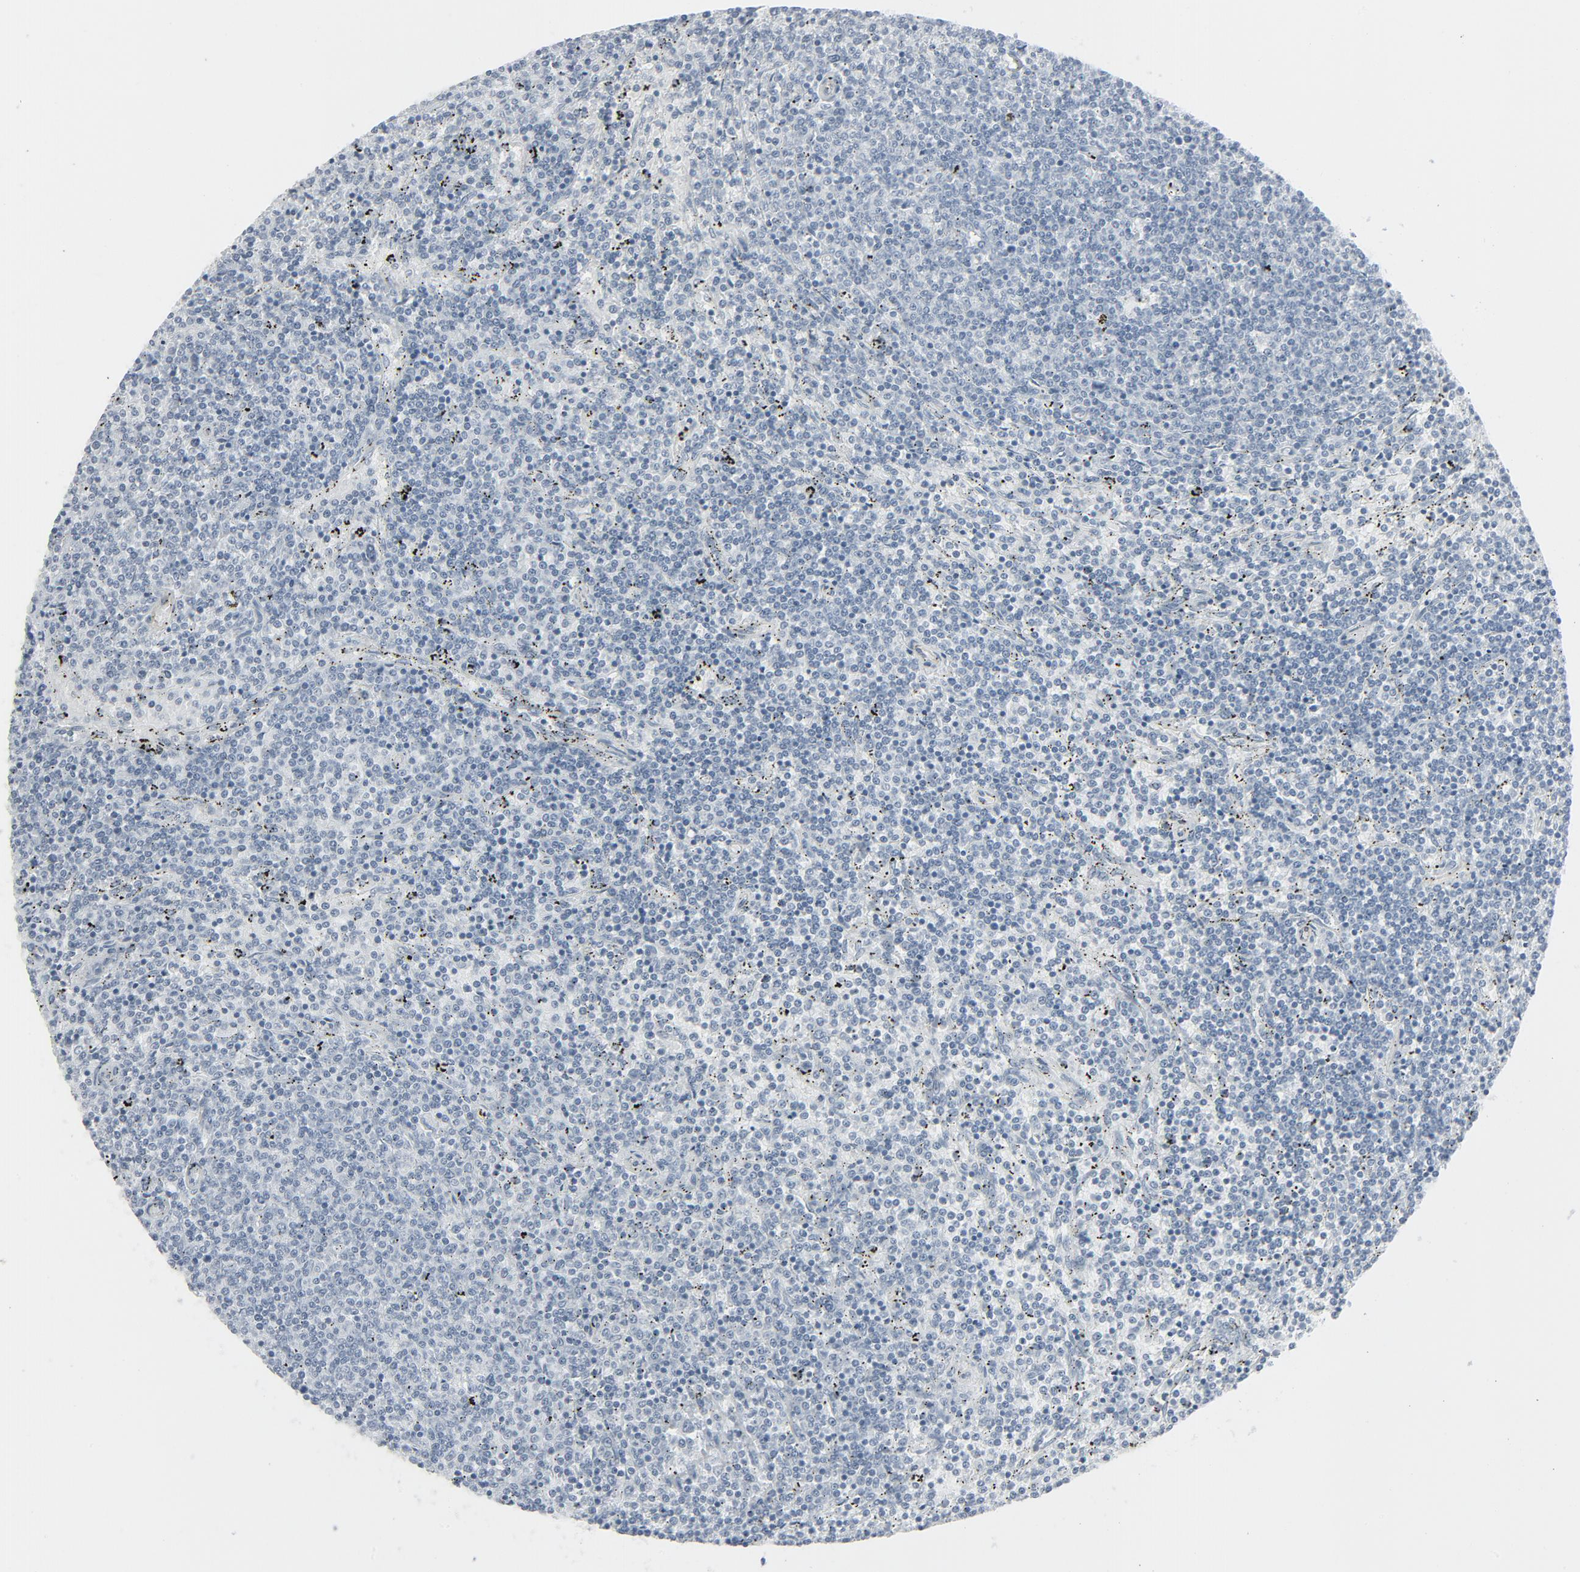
{"staining": {"intensity": "negative", "quantity": "none", "location": "none"}, "tissue": "lymphoma", "cell_type": "Tumor cells", "image_type": "cancer", "snomed": [{"axis": "morphology", "description": "Malignant lymphoma, non-Hodgkin's type, Low grade"}, {"axis": "topography", "description": "Spleen"}], "caption": "This is an immunohistochemistry (IHC) histopathology image of low-grade malignant lymphoma, non-Hodgkin's type. There is no expression in tumor cells.", "gene": "FGFR3", "patient": {"sex": "female", "age": 50}}